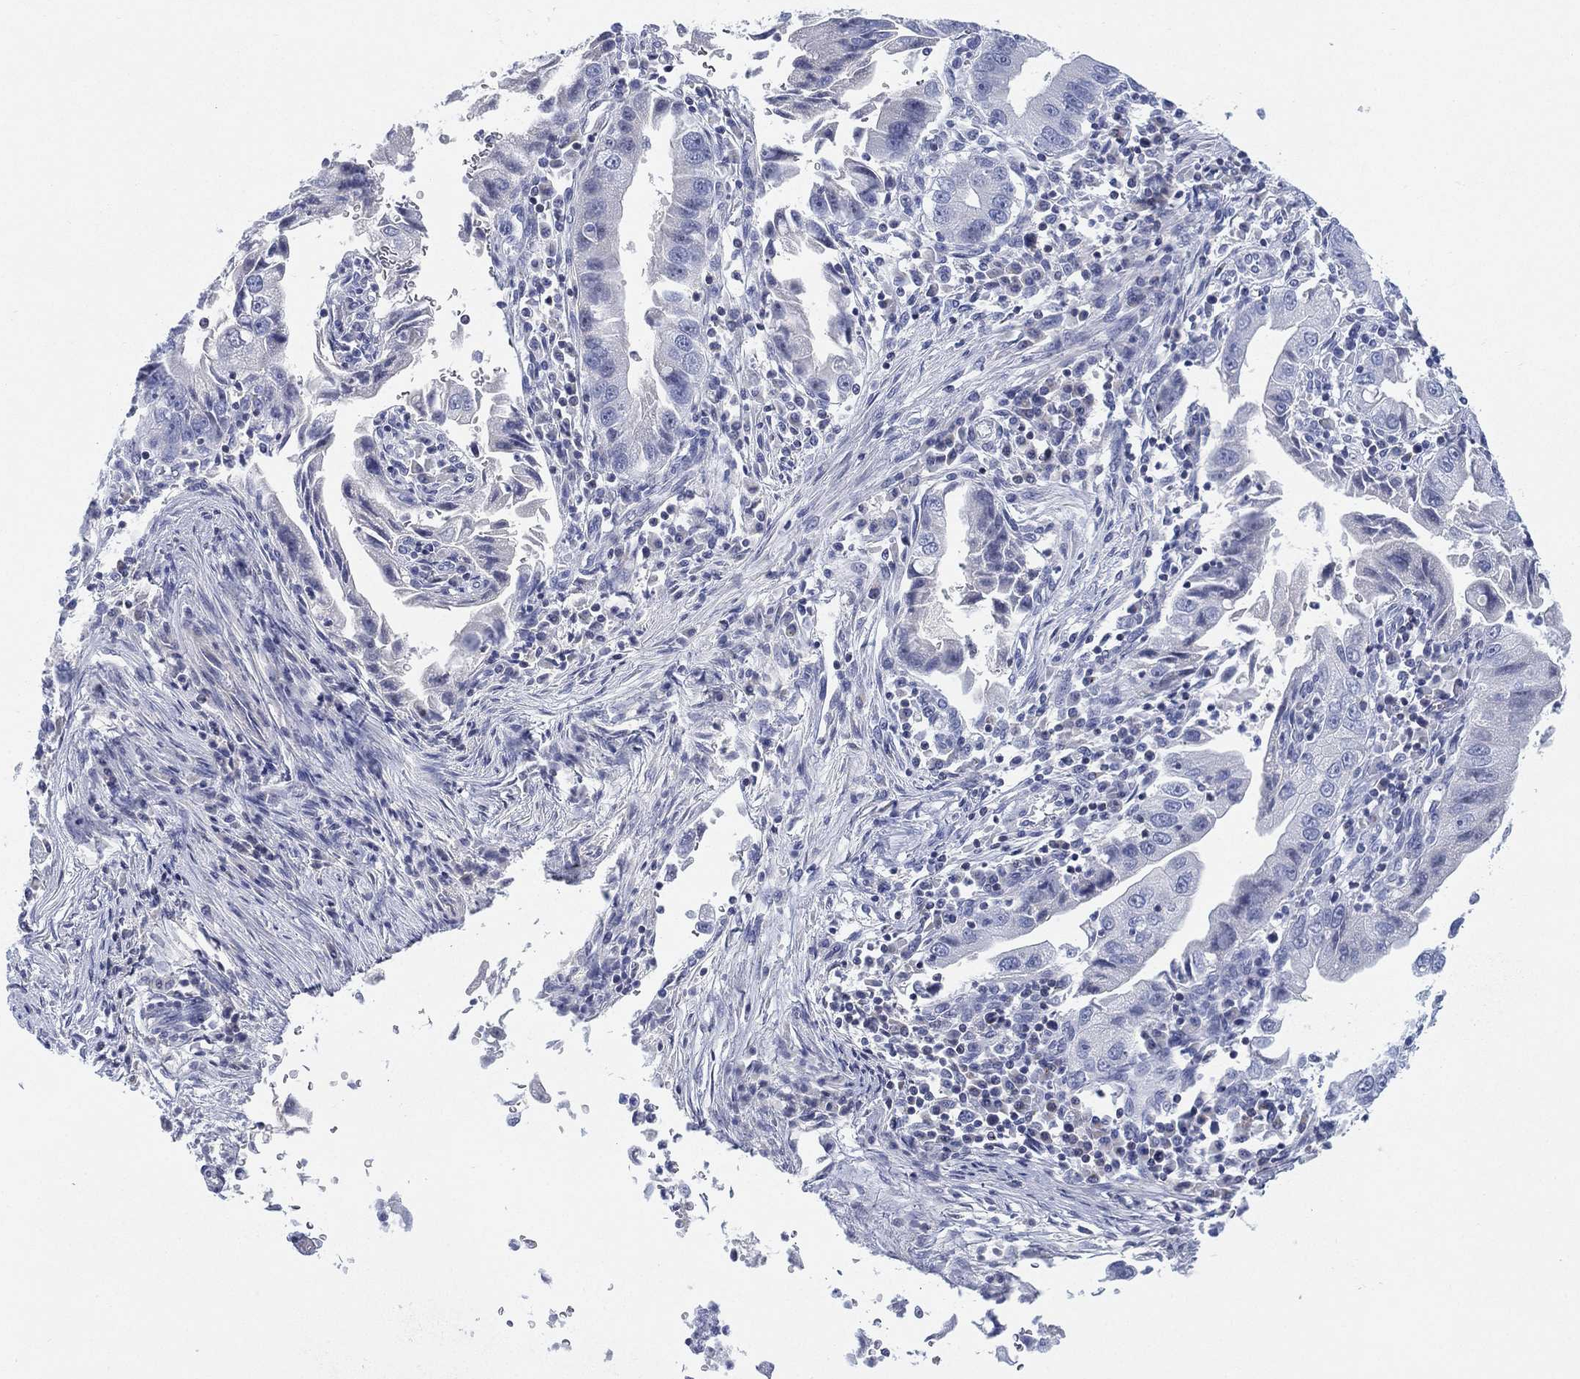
{"staining": {"intensity": "negative", "quantity": "none", "location": "none"}, "tissue": "stomach cancer", "cell_type": "Tumor cells", "image_type": "cancer", "snomed": [{"axis": "morphology", "description": "Adenocarcinoma, NOS"}, {"axis": "topography", "description": "Stomach"}], "caption": "Stomach cancer was stained to show a protein in brown. There is no significant staining in tumor cells.", "gene": "SEPTIN1", "patient": {"sex": "male", "age": 76}}